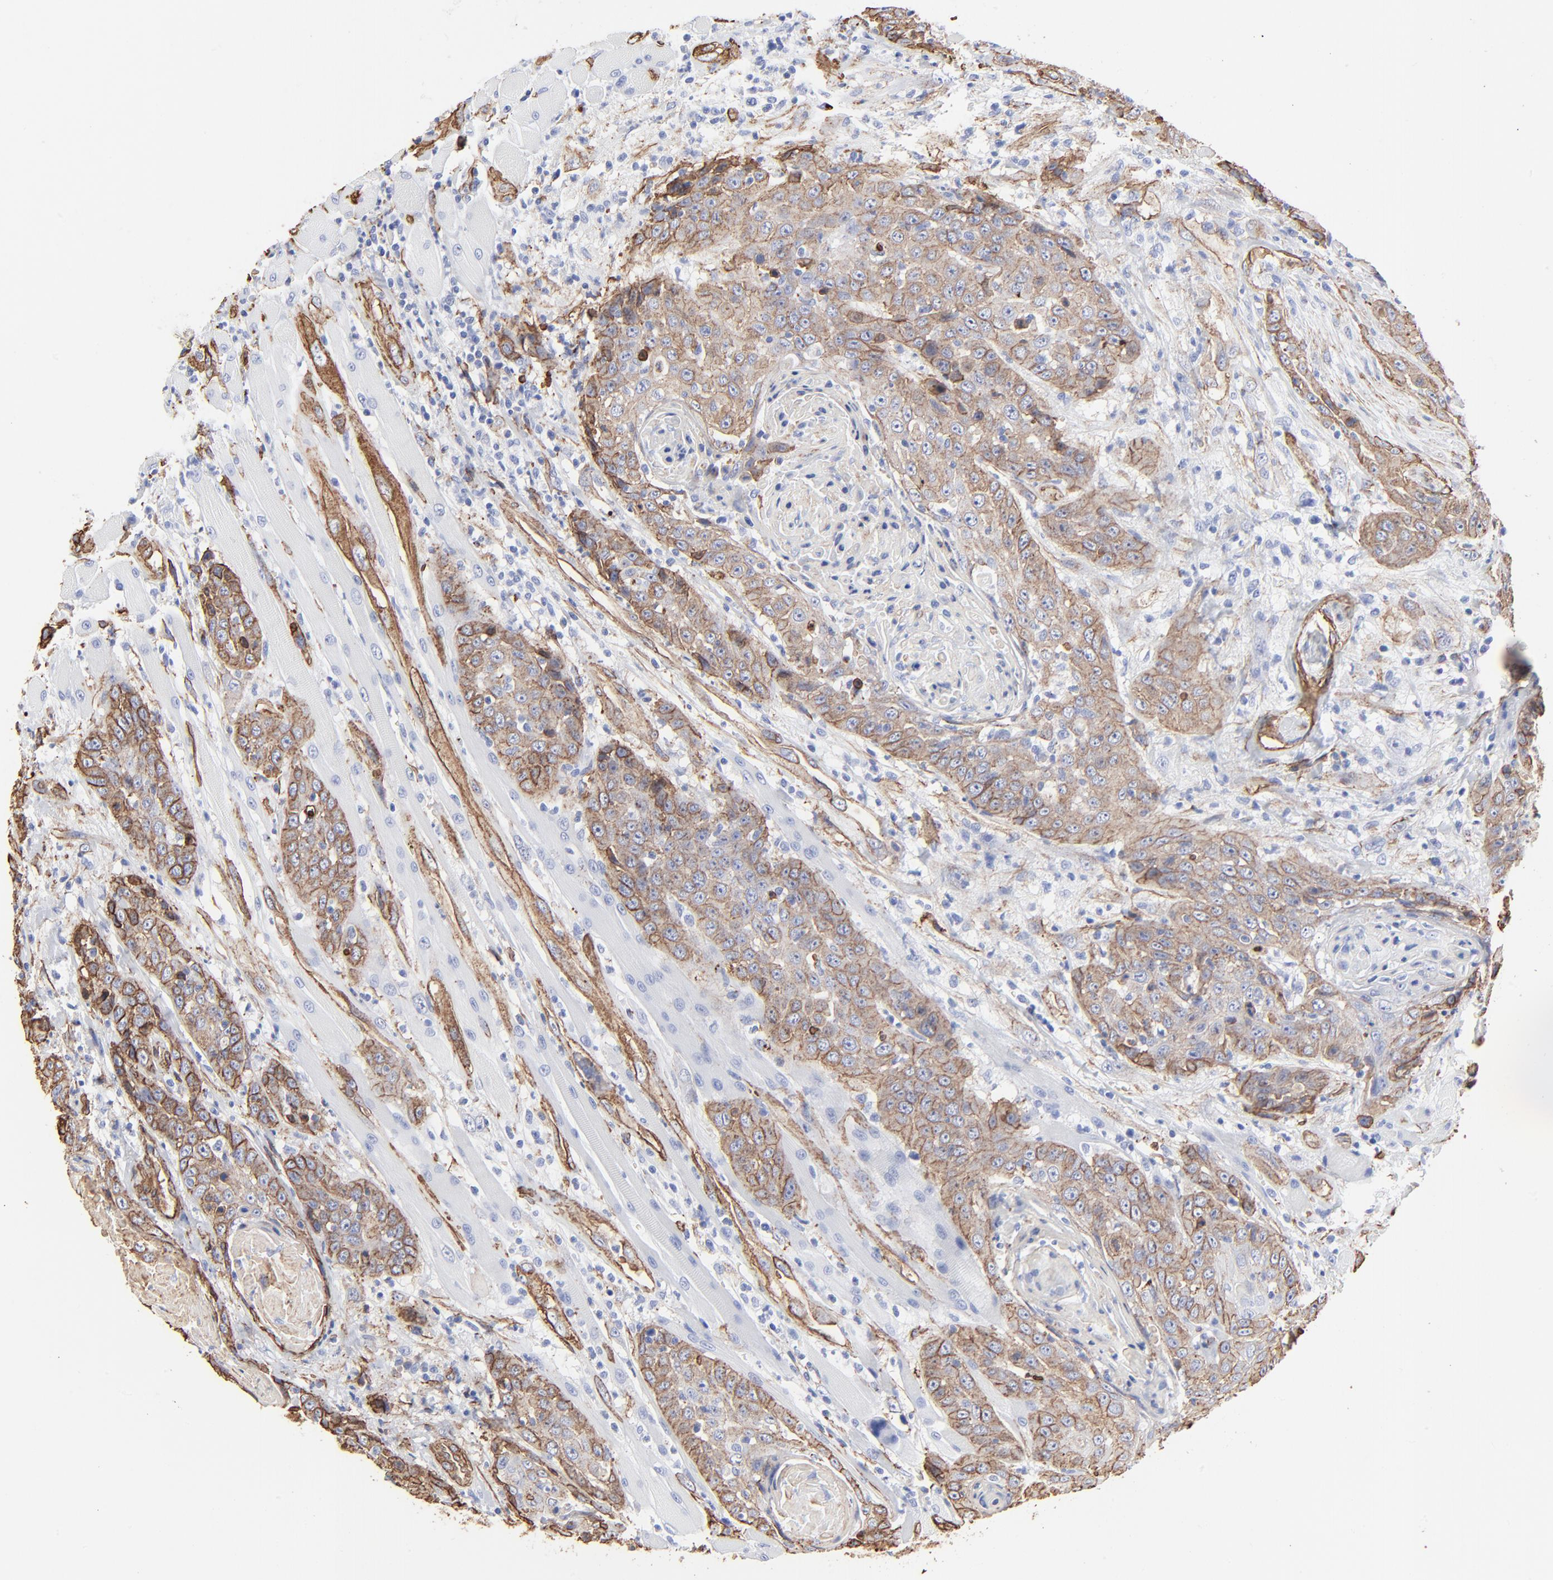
{"staining": {"intensity": "strong", "quantity": ">75%", "location": "cytoplasmic/membranous"}, "tissue": "head and neck cancer", "cell_type": "Tumor cells", "image_type": "cancer", "snomed": [{"axis": "morphology", "description": "Squamous cell carcinoma, NOS"}, {"axis": "topography", "description": "Head-Neck"}], "caption": "The photomicrograph displays staining of head and neck cancer (squamous cell carcinoma), revealing strong cytoplasmic/membranous protein expression (brown color) within tumor cells.", "gene": "CAV1", "patient": {"sex": "female", "age": 84}}